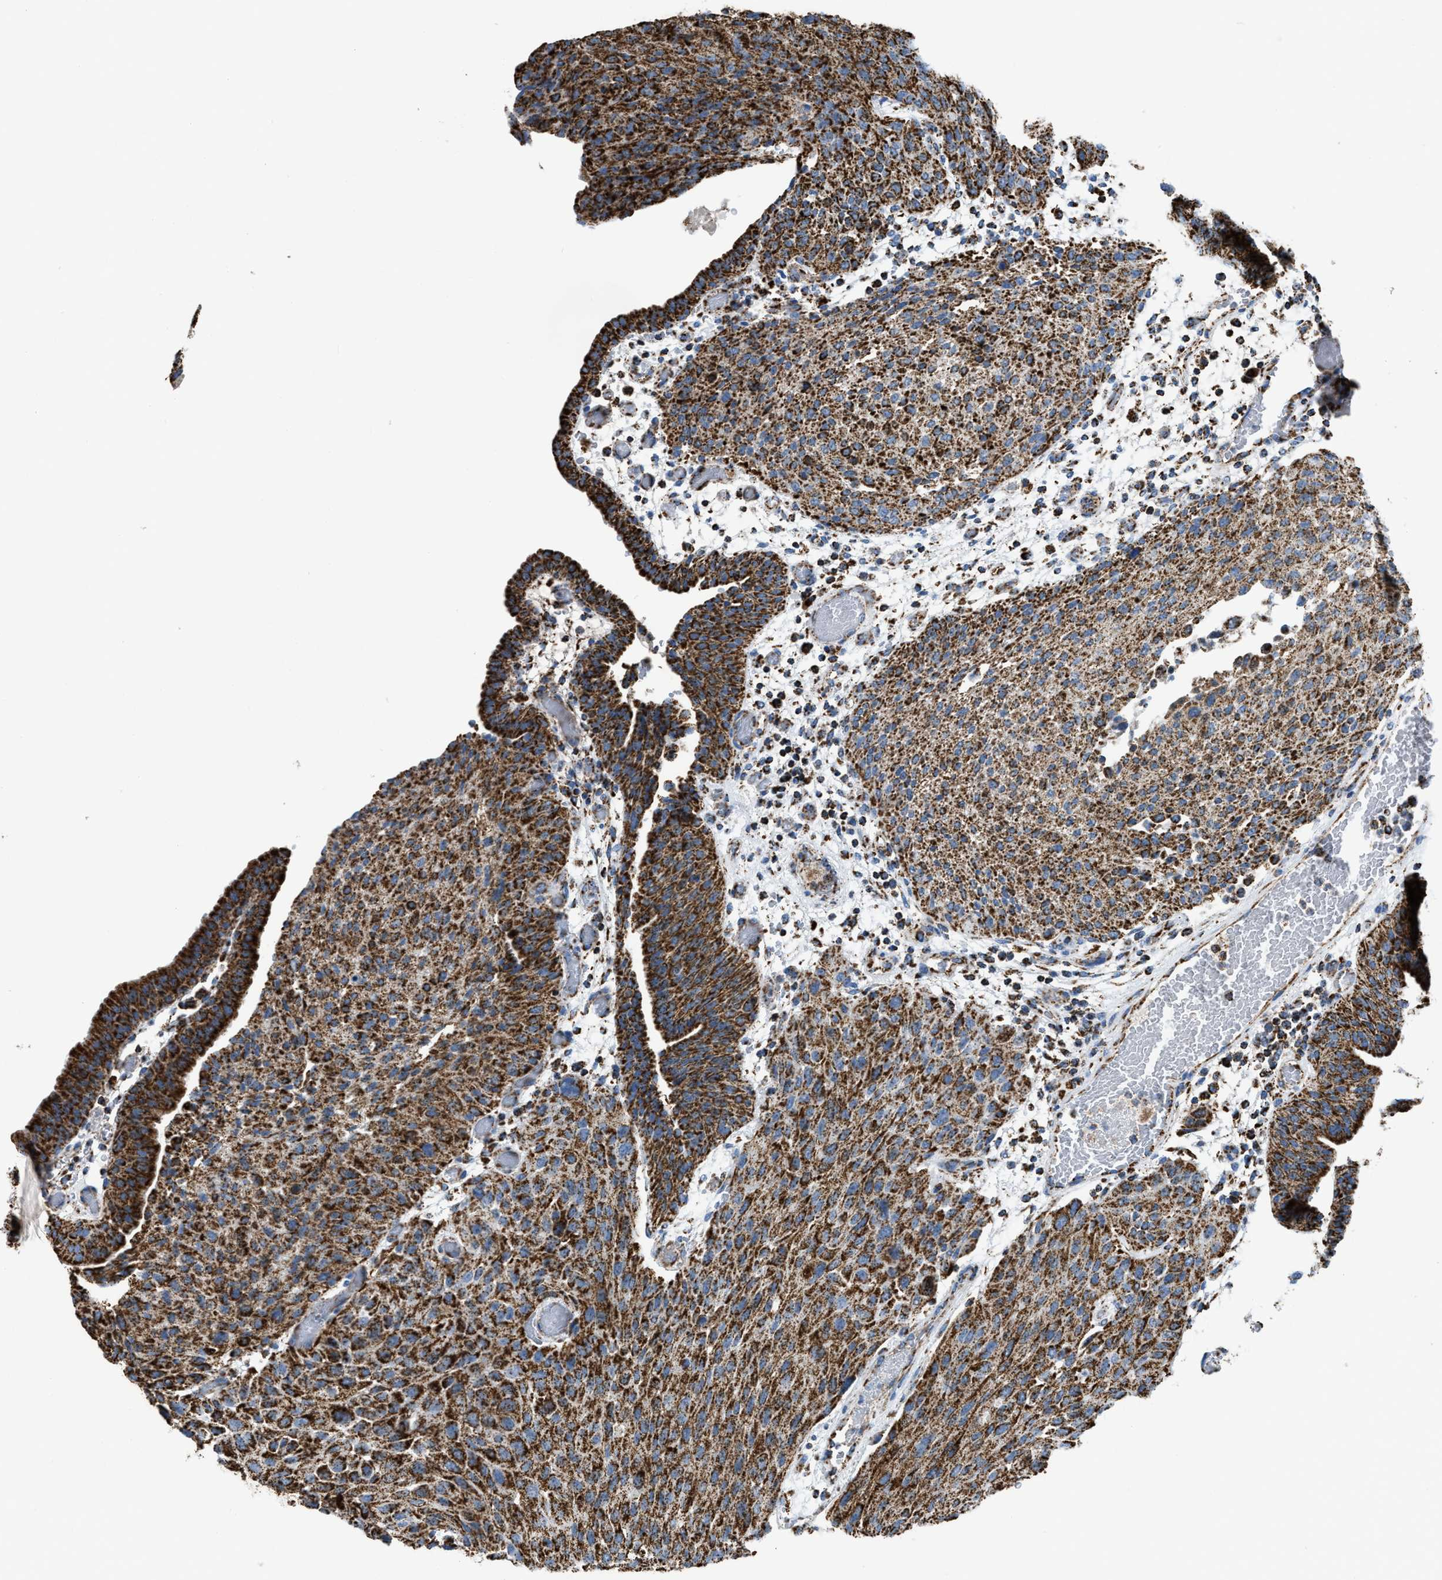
{"staining": {"intensity": "strong", "quantity": ">75%", "location": "cytoplasmic/membranous"}, "tissue": "urothelial cancer", "cell_type": "Tumor cells", "image_type": "cancer", "snomed": [{"axis": "morphology", "description": "Urothelial carcinoma, Low grade"}, {"axis": "morphology", "description": "Urothelial carcinoma, High grade"}, {"axis": "topography", "description": "Urinary bladder"}], "caption": "DAB immunohistochemical staining of human high-grade urothelial carcinoma reveals strong cytoplasmic/membranous protein positivity in approximately >75% of tumor cells.", "gene": "ETFB", "patient": {"sex": "male", "age": 35}}